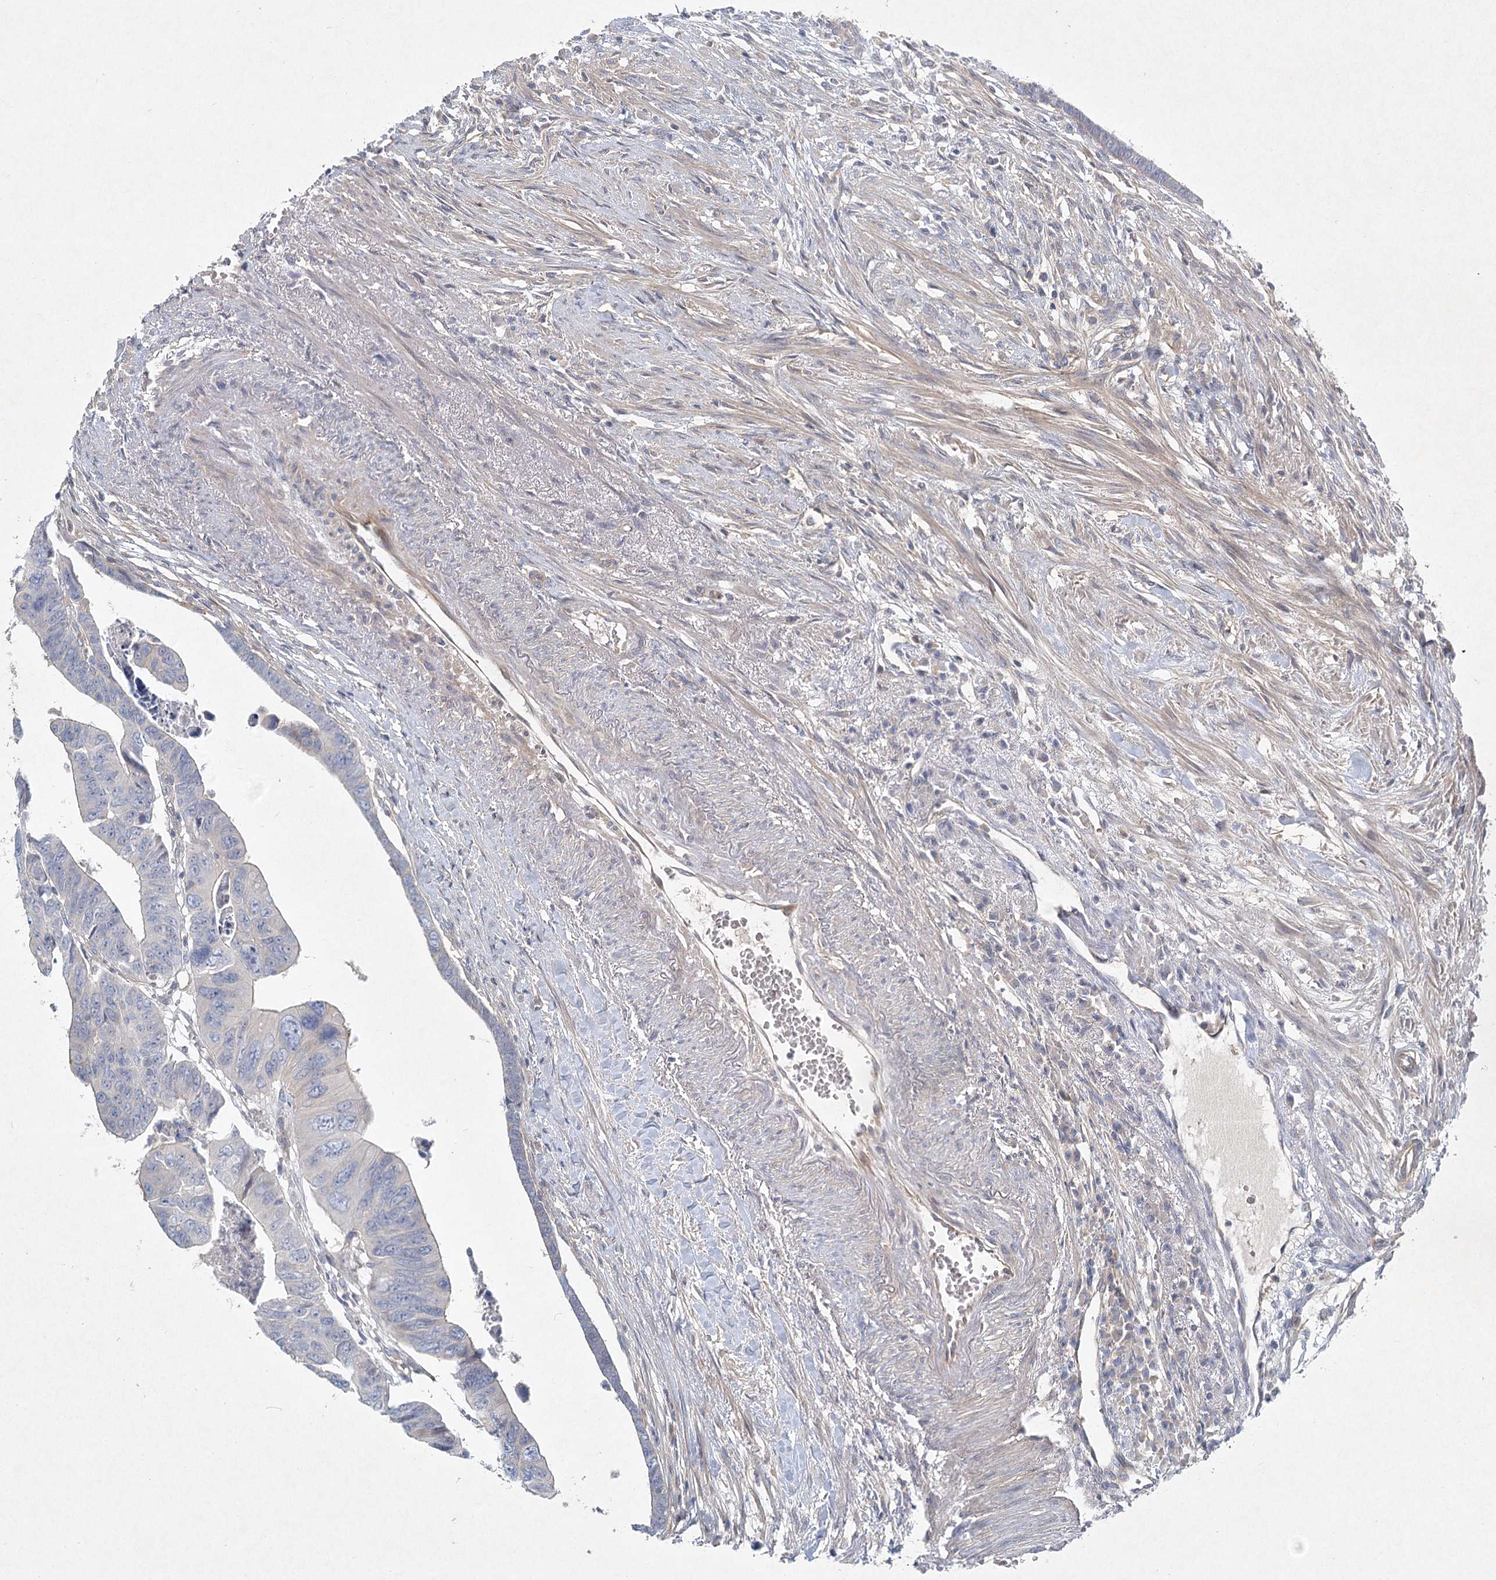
{"staining": {"intensity": "negative", "quantity": "none", "location": "none"}, "tissue": "colorectal cancer", "cell_type": "Tumor cells", "image_type": "cancer", "snomed": [{"axis": "morphology", "description": "Adenocarcinoma, NOS"}, {"axis": "topography", "description": "Rectum"}], "caption": "This is a photomicrograph of immunohistochemistry (IHC) staining of colorectal cancer (adenocarcinoma), which shows no positivity in tumor cells.", "gene": "DNMBP", "patient": {"sex": "female", "age": 65}}